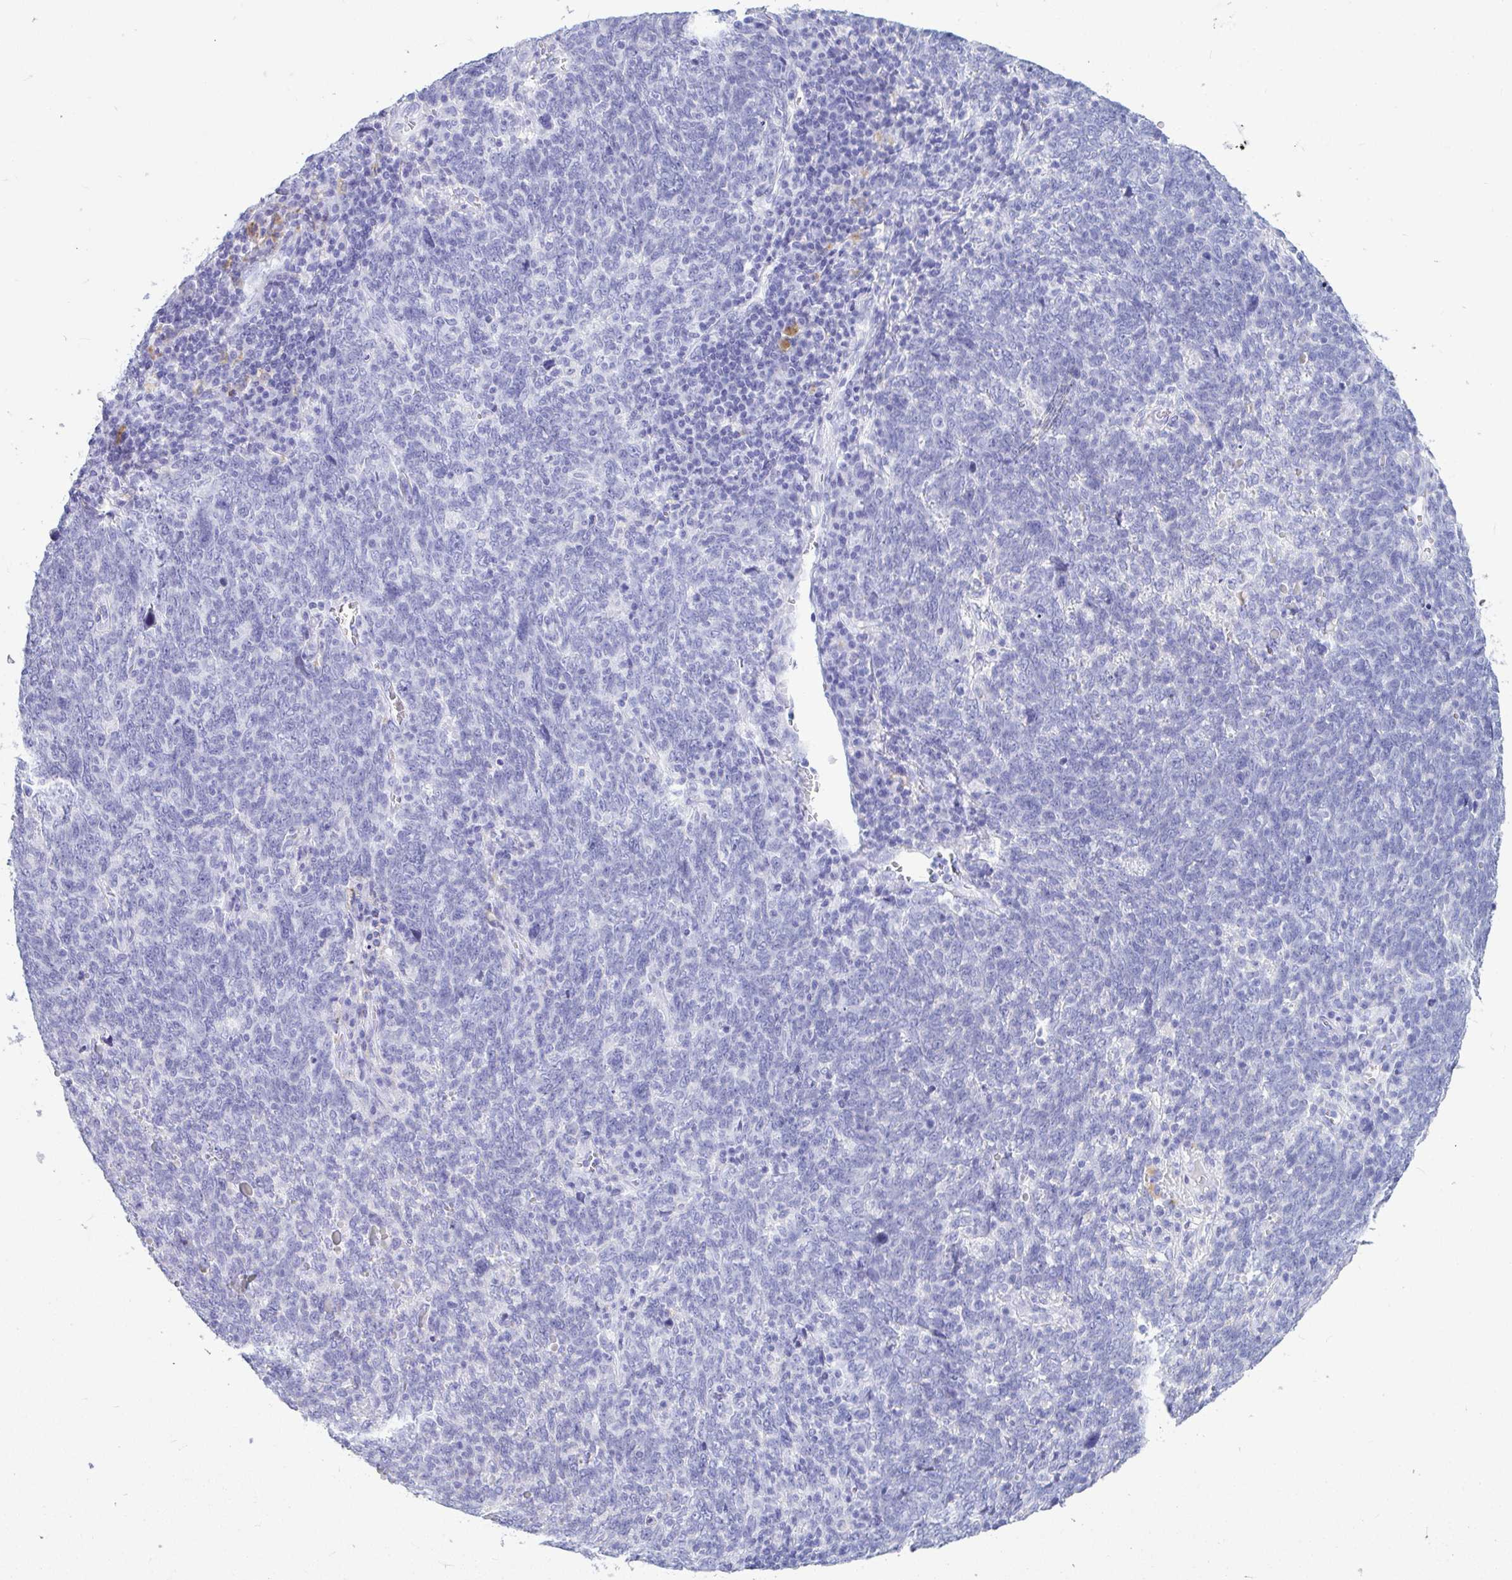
{"staining": {"intensity": "negative", "quantity": "none", "location": "none"}, "tissue": "lung cancer", "cell_type": "Tumor cells", "image_type": "cancer", "snomed": [{"axis": "morphology", "description": "Squamous cell carcinoma, NOS"}, {"axis": "topography", "description": "Lung"}], "caption": "The immunohistochemistry image has no significant expression in tumor cells of squamous cell carcinoma (lung) tissue.", "gene": "OR5J2", "patient": {"sex": "female", "age": 72}}